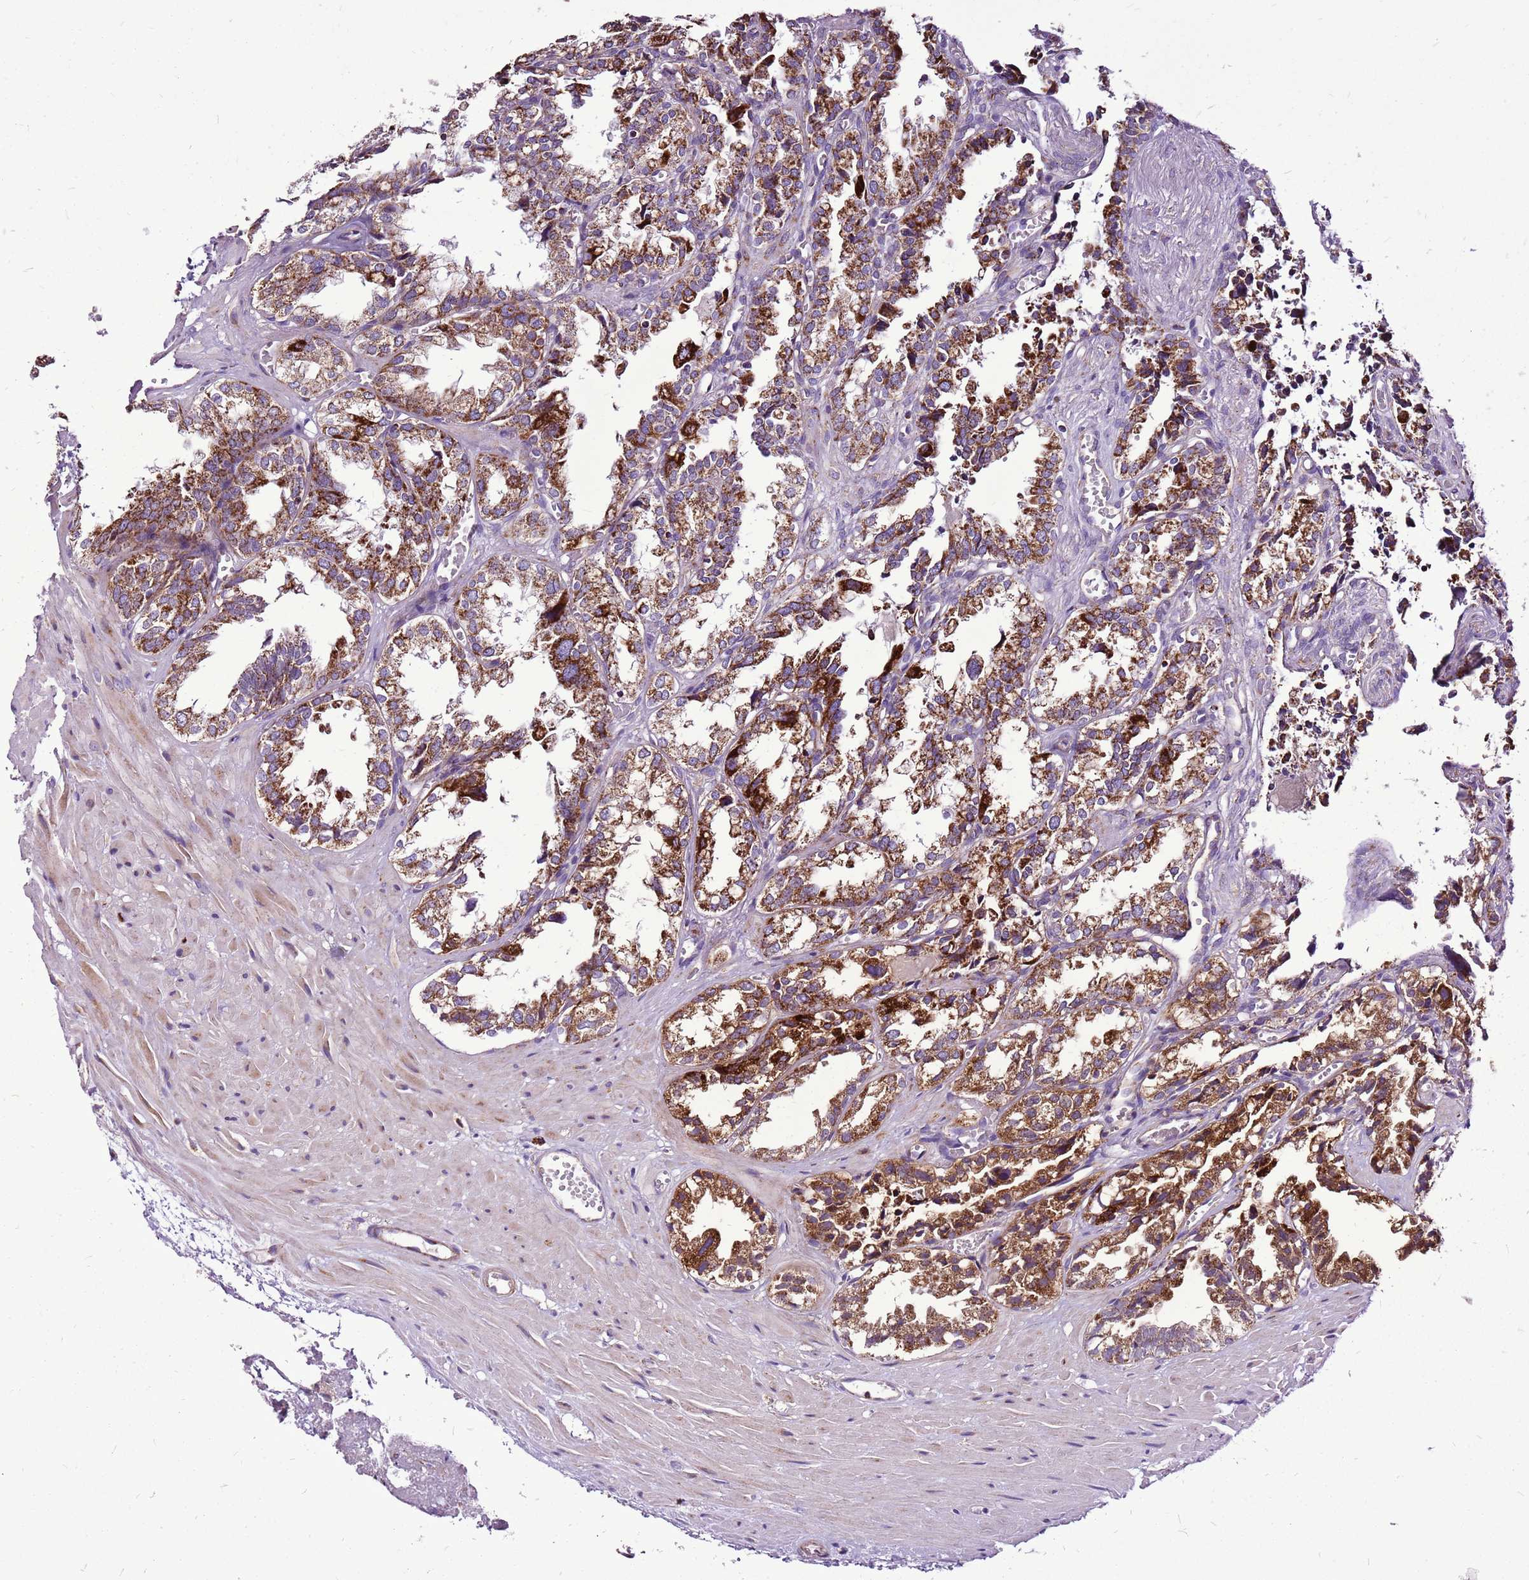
{"staining": {"intensity": "strong", "quantity": ">75%", "location": "cytoplasmic/membranous"}, "tissue": "seminal vesicle", "cell_type": "Glandular cells", "image_type": "normal", "snomed": [{"axis": "morphology", "description": "Normal tissue, NOS"}, {"axis": "topography", "description": "Prostate"}, {"axis": "topography", "description": "Seminal veicle"}], "caption": "Brown immunohistochemical staining in unremarkable human seminal vesicle shows strong cytoplasmic/membranous positivity in about >75% of glandular cells.", "gene": "GCDH", "patient": {"sex": "male", "age": 51}}